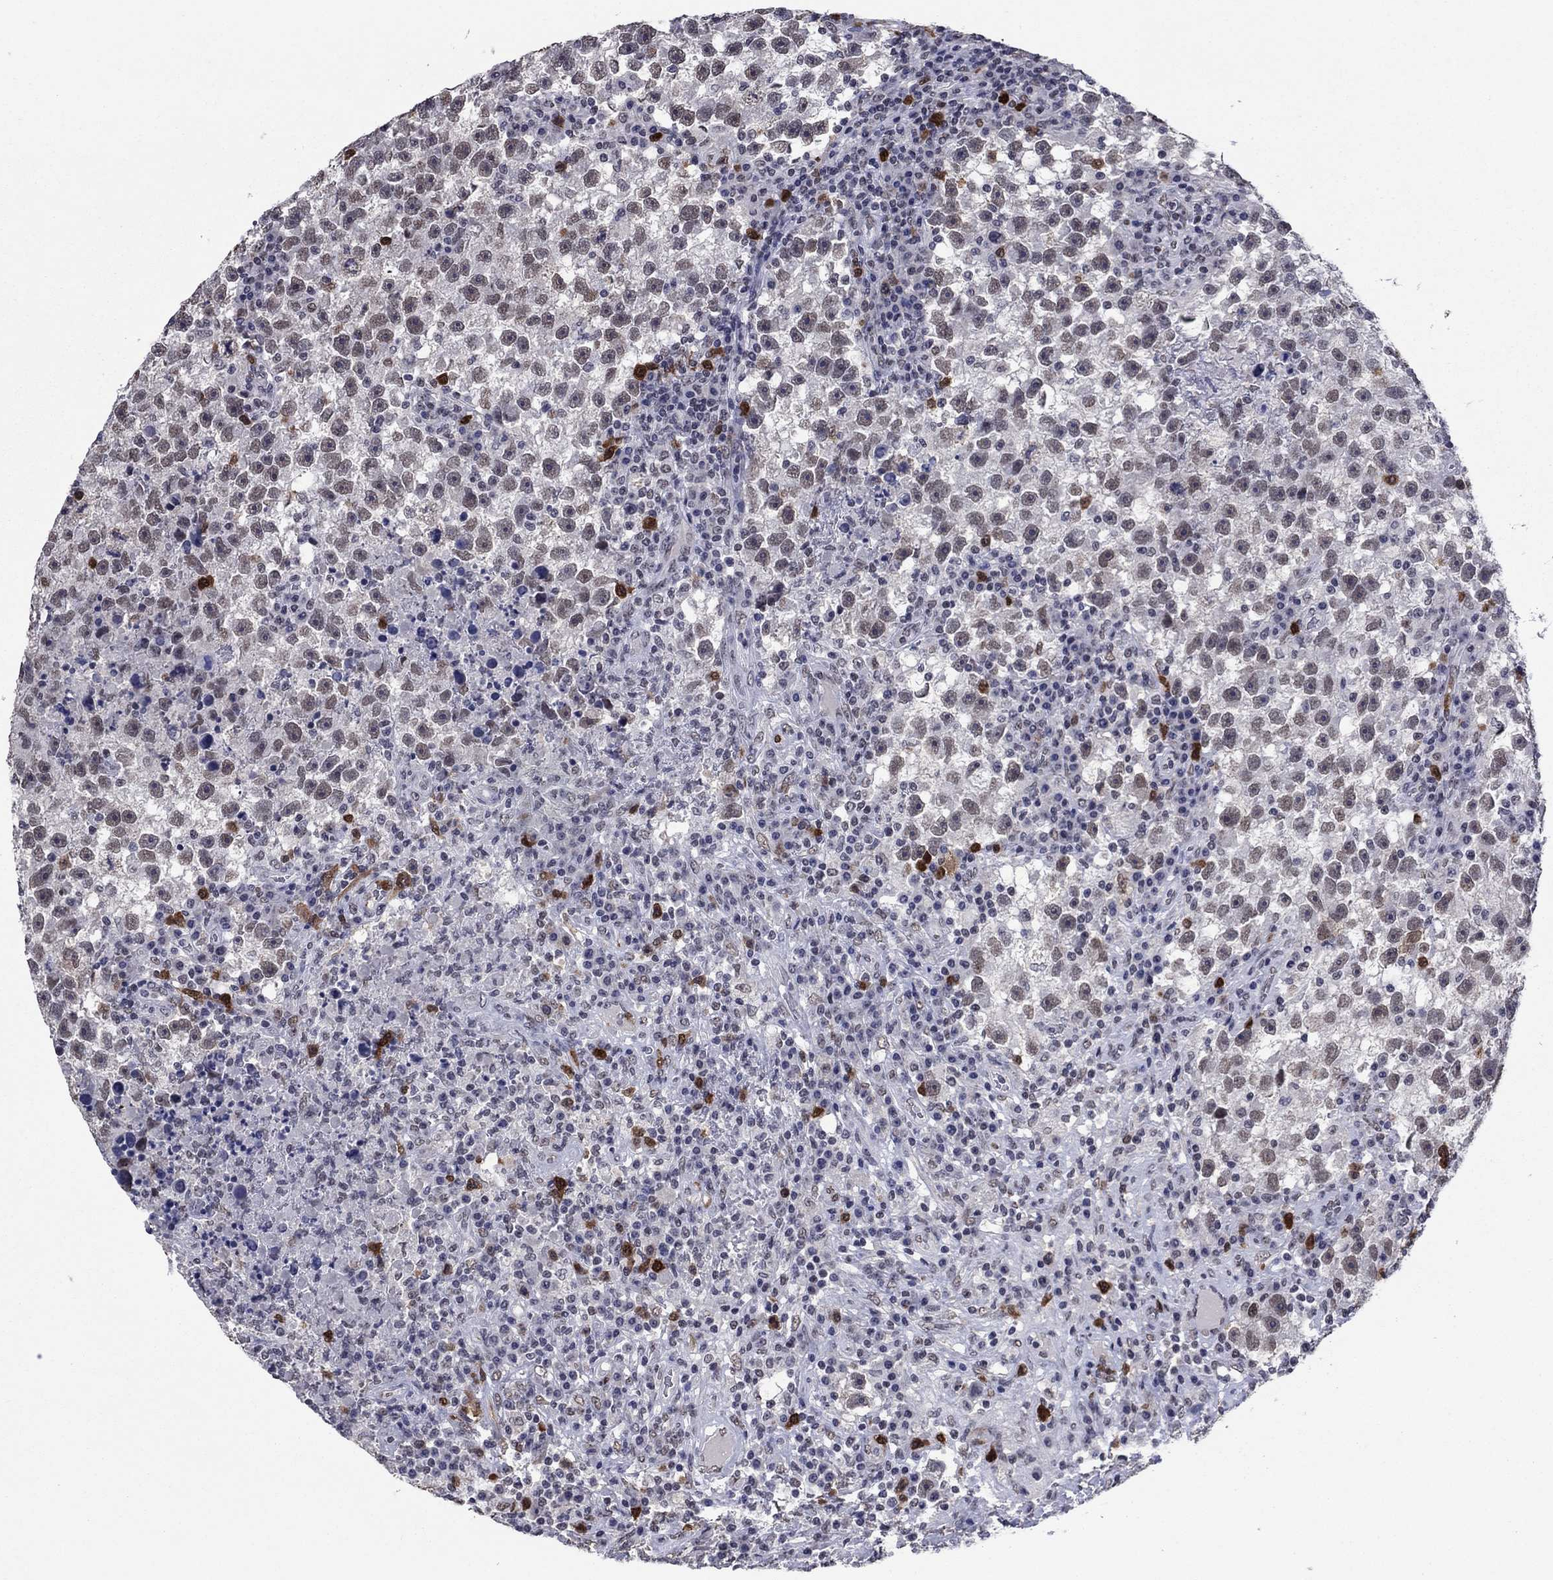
{"staining": {"intensity": "strong", "quantity": "<25%", "location": "nuclear"}, "tissue": "testis cancer", "cell_type": "Tumor cells", "image_type": "cancer", "snomed": [{"axis": "morphology", "description": "Seminoma, NOS"}, {"axis": "topography", "description": "Testis"}], "caption": "Human testis cancer (seminoma) stained with a protein marker shows strong staining in tumor cells.", "gene": "TYMS", "patient": {"sex": "male", "age": 47}}